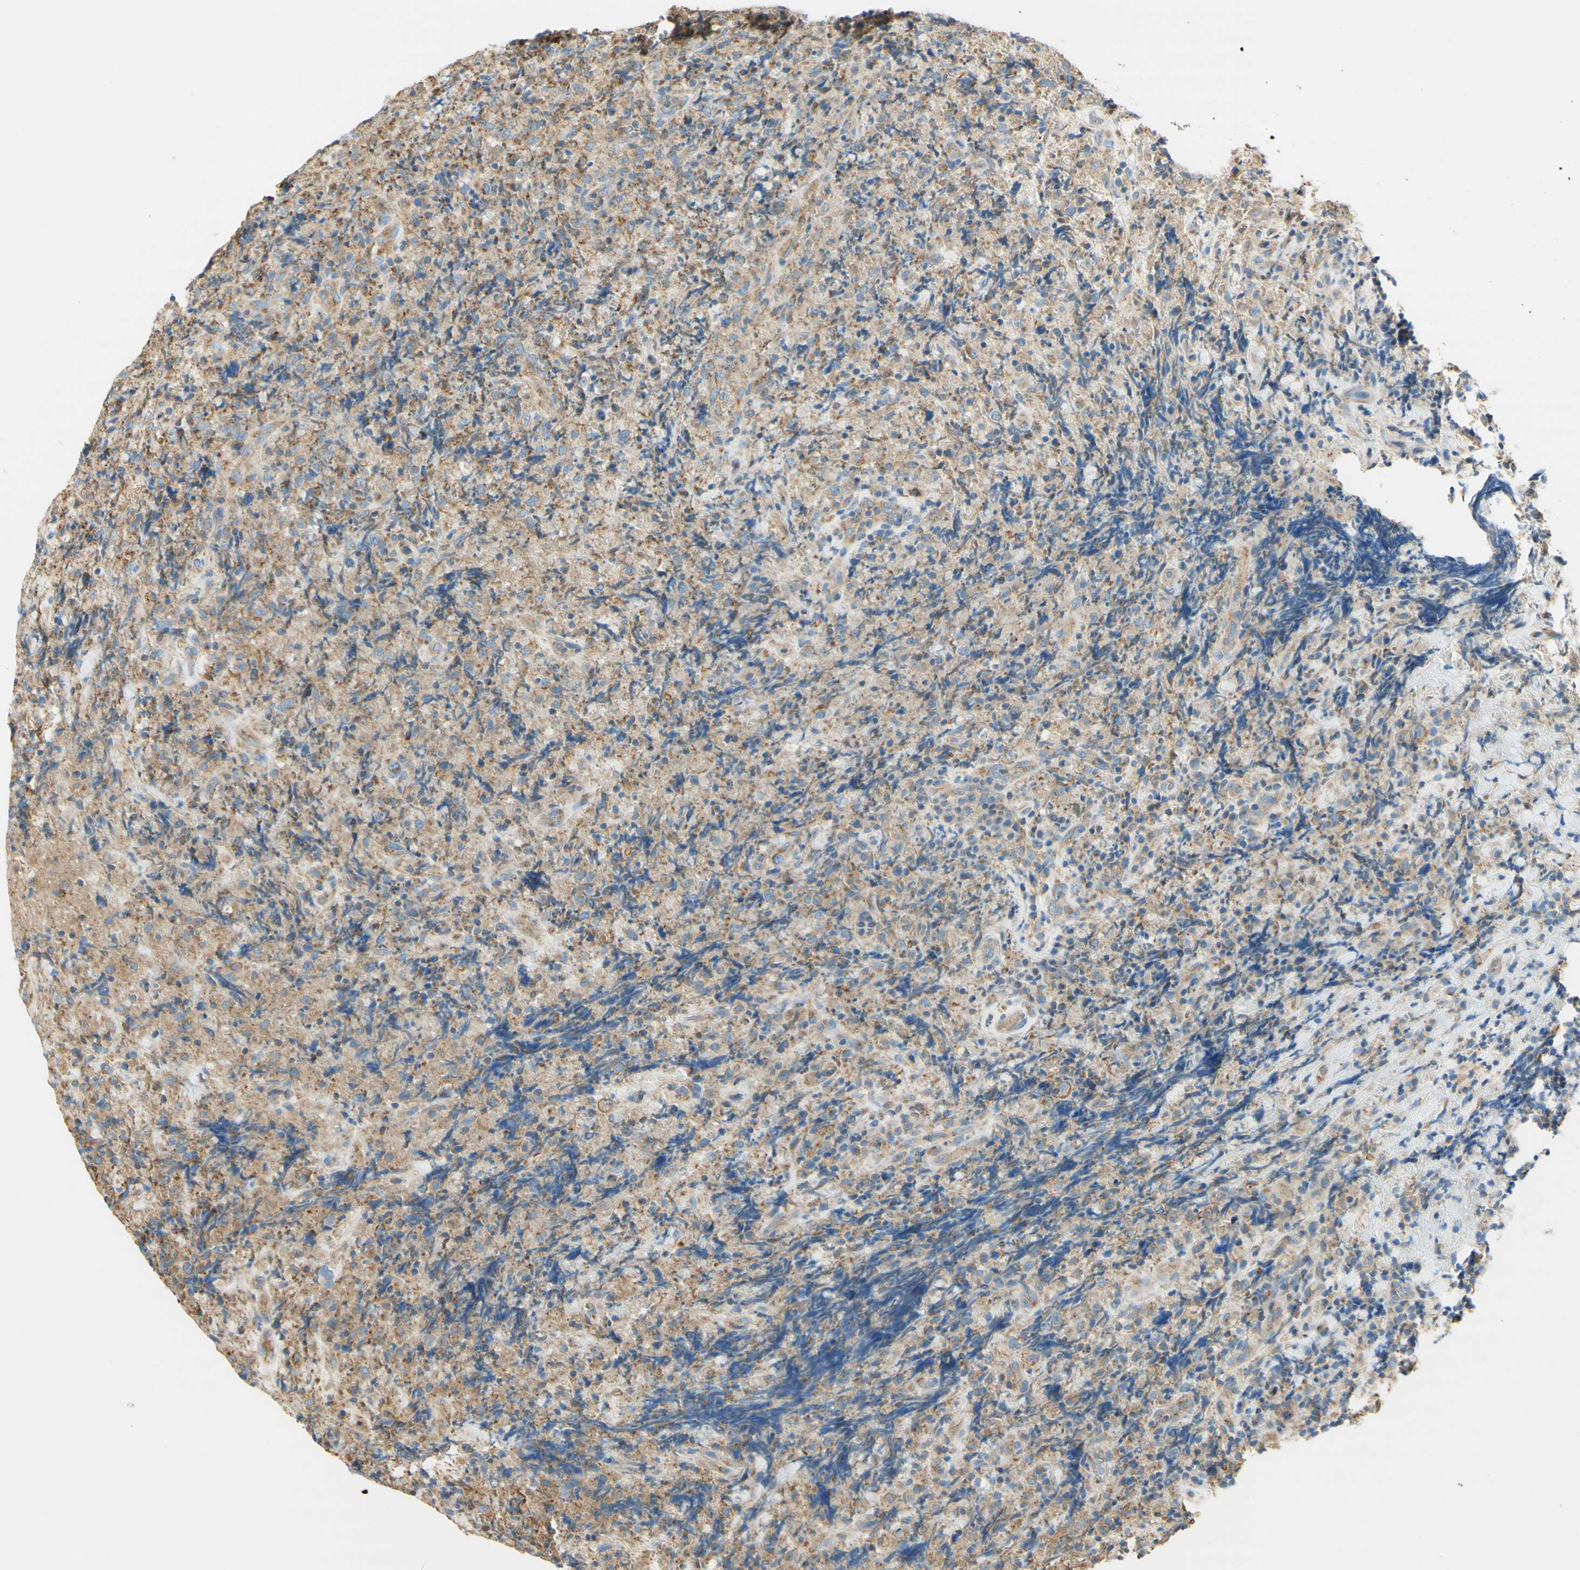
{"staining": {"intensity": "weak", "quantity": "<25%", "location": "cytoplasmic/membranous"}, "tissue": "lymphoma", "cell_type": "Tumor cells", "image_type": "cancer", "snomed": [{"axis": "morphology", "description": "Malignant lymphoma, non-Hodgkin's type, High grade"}, {"axis": "topography", "description": "Tonsil"}], "caption": "Immunohistochemical staining of high-grade malignant lymphoma, non-Hodgkin's type exhibits no significant expression in tumor cells.", "gene": "CLTC", "patient": {"sex": "female", "age": 36}}